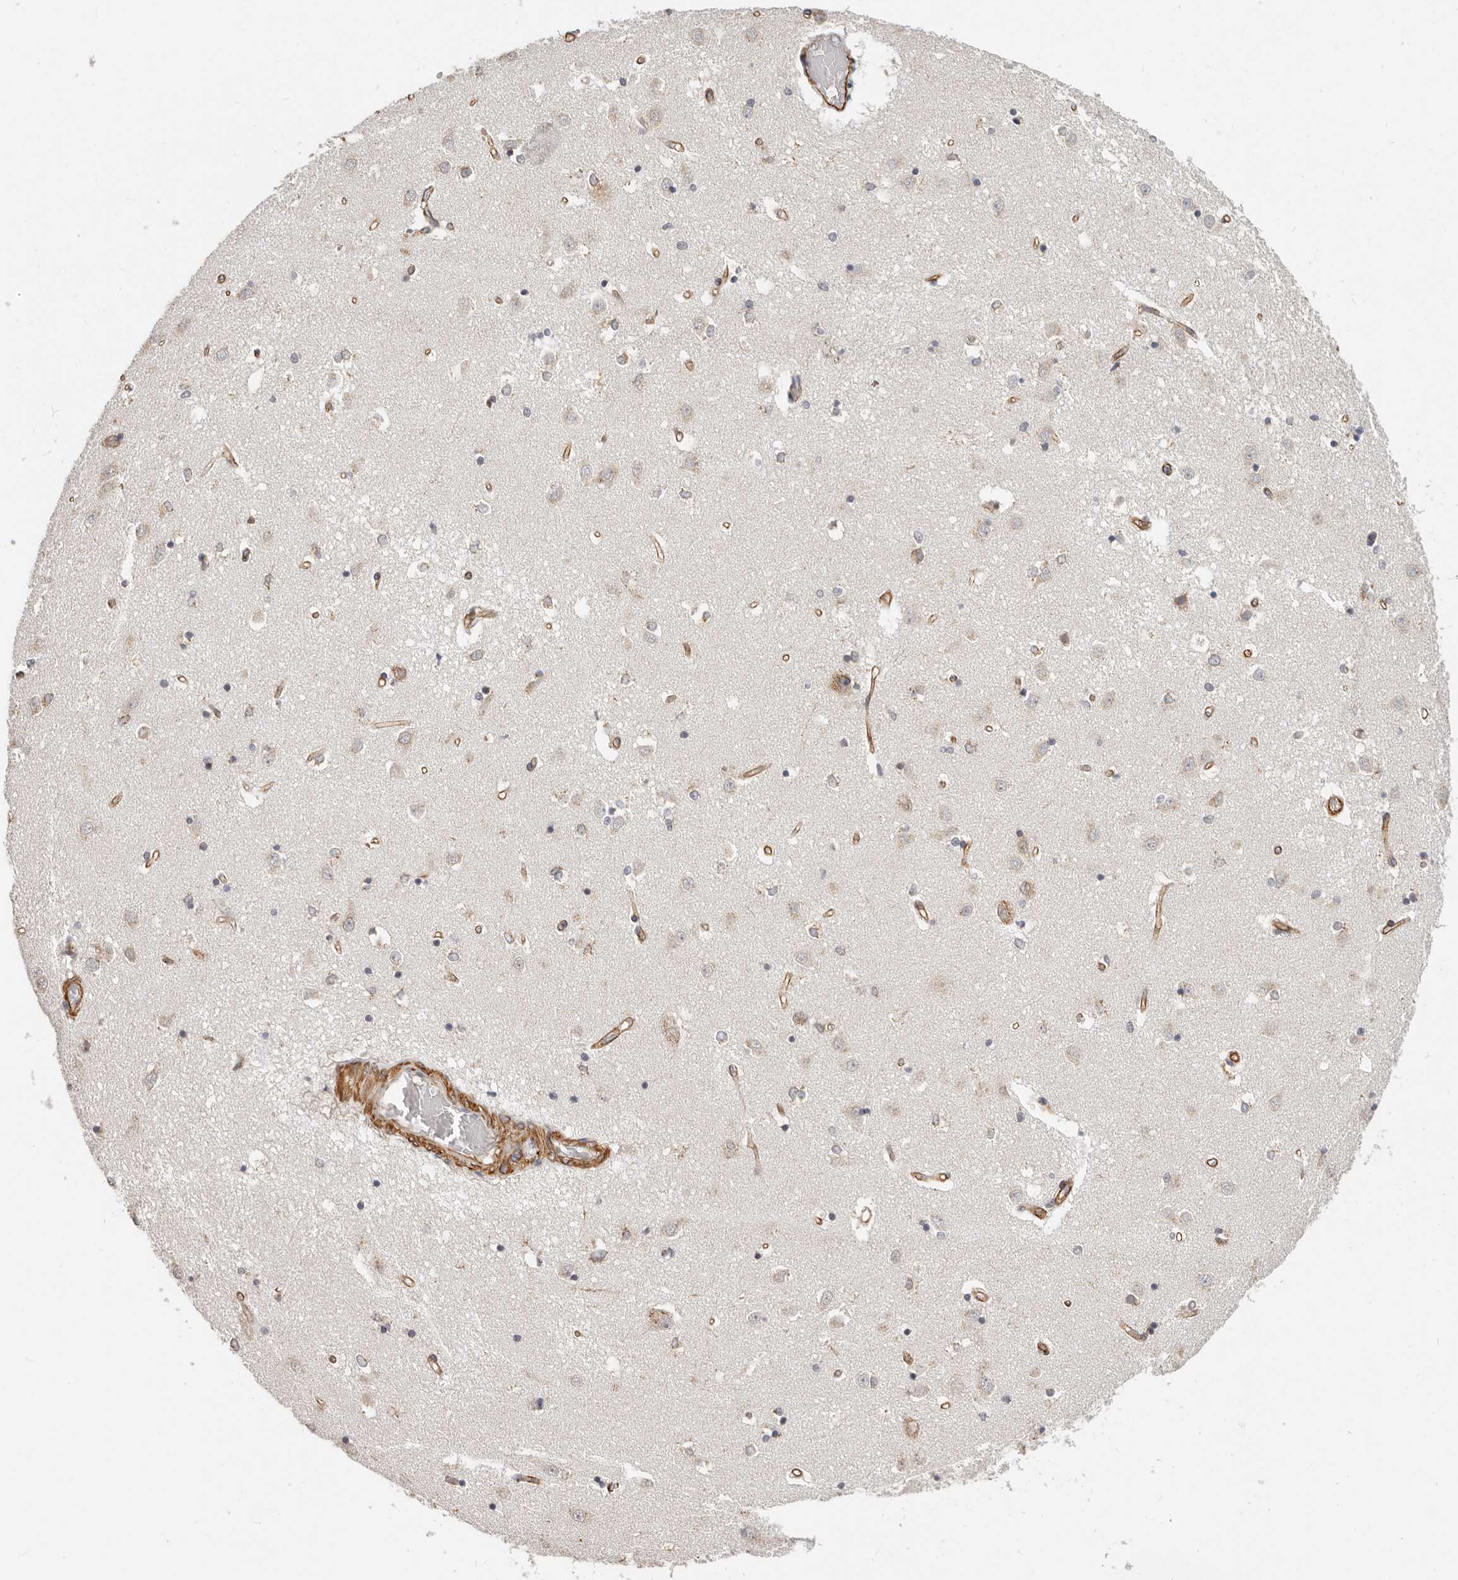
{"staining": {"intensity": "weak", "quantity": ">75%", "location": "cytoplasmic/membranous"}, "tissue": "caudate", "cell_type": "Glial cells", "image_type": "normal", "snomed": [{"axis": "morphology", "description": "Normal tissue, NOS"}, {"axis": "topography", "description": "Lateral ventricle wall"}], "caption": "Immunohistochemistry photomicrograph of unremarkable caudate: caudate stained using immunohistochemistry displays low levels of weak protein expression localized specifically in the cytoplasmic/membranous of glial cells, appearing as a cytoplasmic/membranous brown color.", "gene": "RABAC1", "patient": {"sex": "male", "age": 45}}